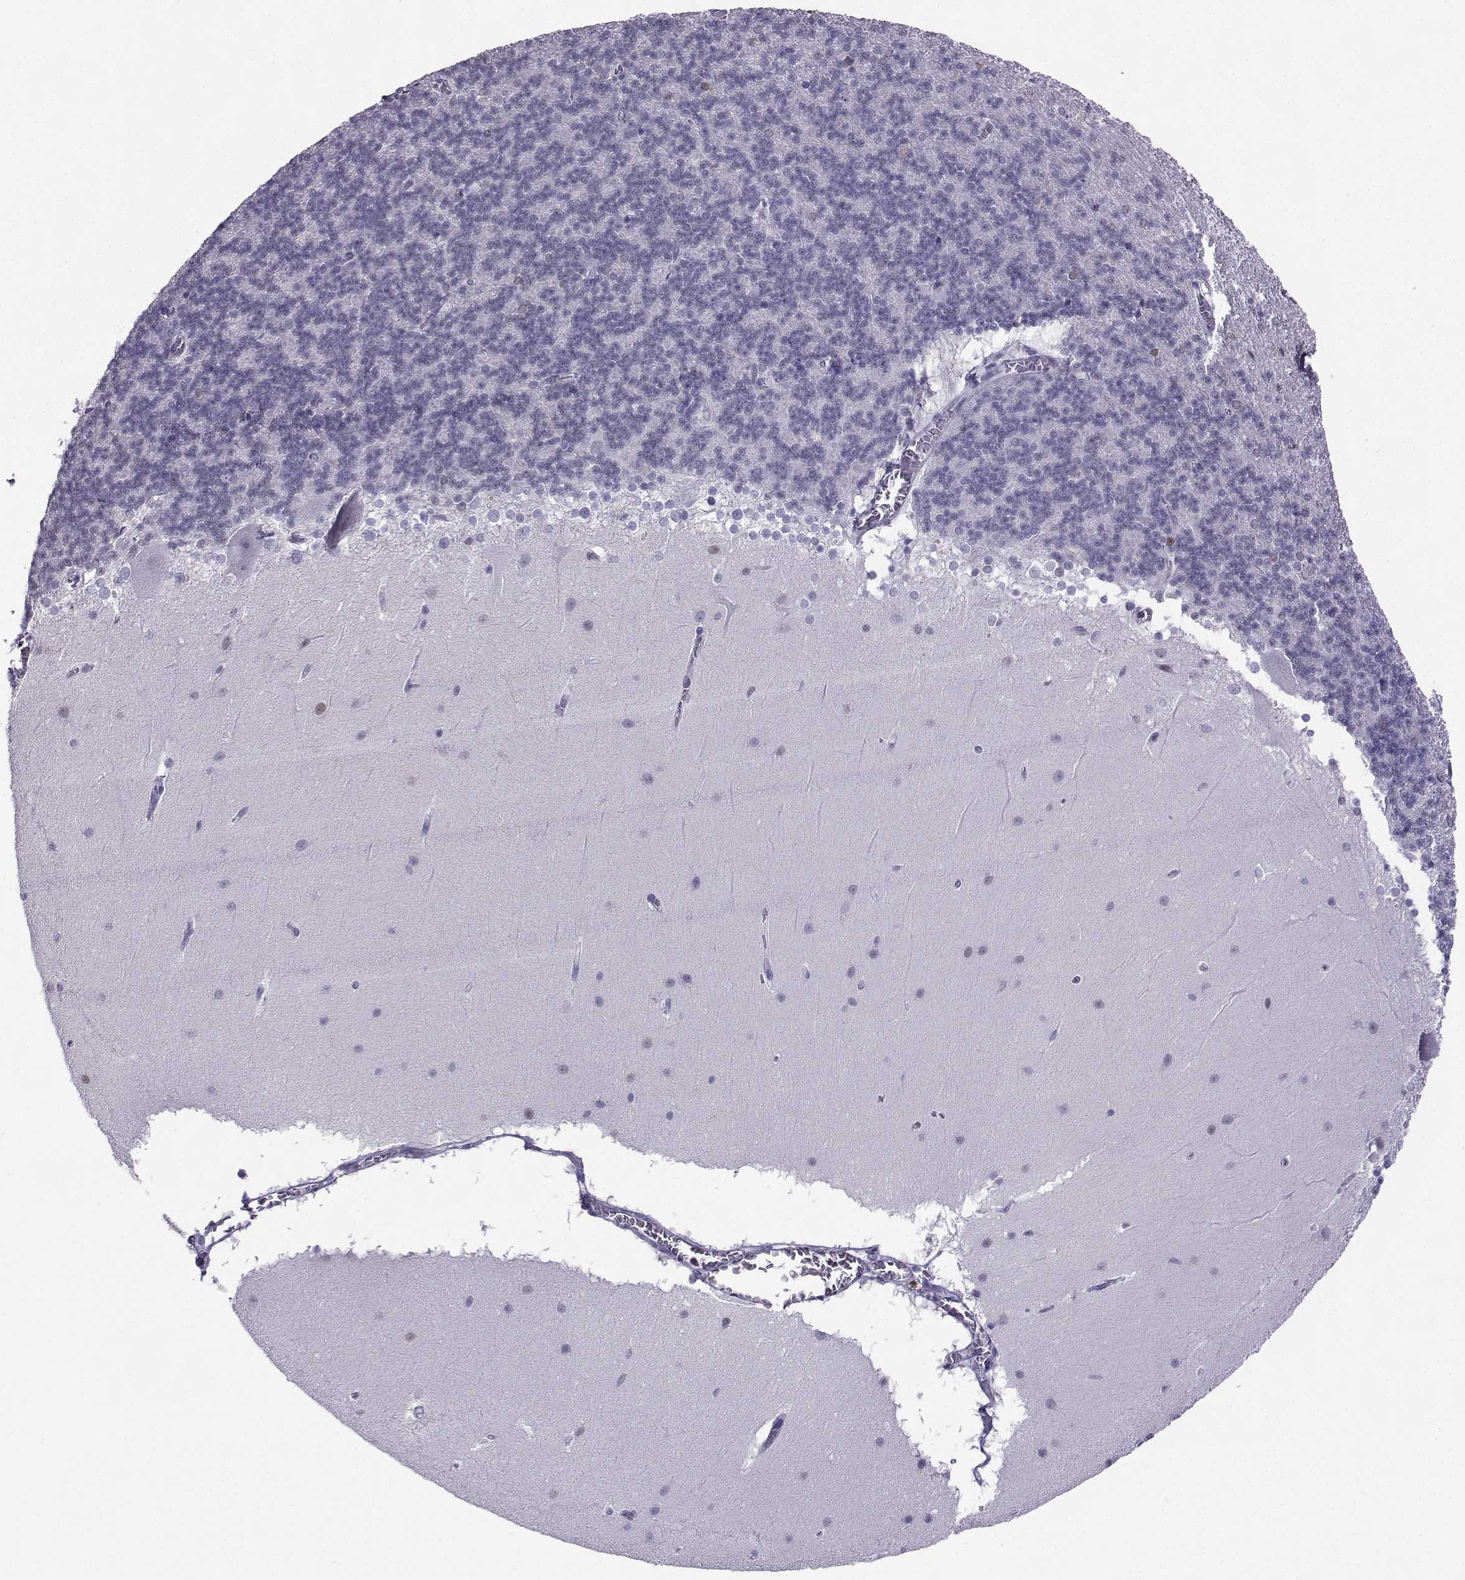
{"staining": {"intensity": "negative", "quantity": "none", "location": "none"}, "tissue": "cerebellum", "cell_type": "Cells in granular layer", "image_type": "normal", "snomed": [{"axis": "morphology", "description": "Normal tissue, NOS"}, {"axis": "topography", "description": "Cerebellum"}], "caption": "Cells in granular layer are negative for brown protein staining in unremarkable cerebellum. (DAB (3,3'-diaminobenzidine) immunohistochemistry with hematoxylin counter stain).", "gene": "TEDC2", "patient": {"sex": "female", "age": 19}}